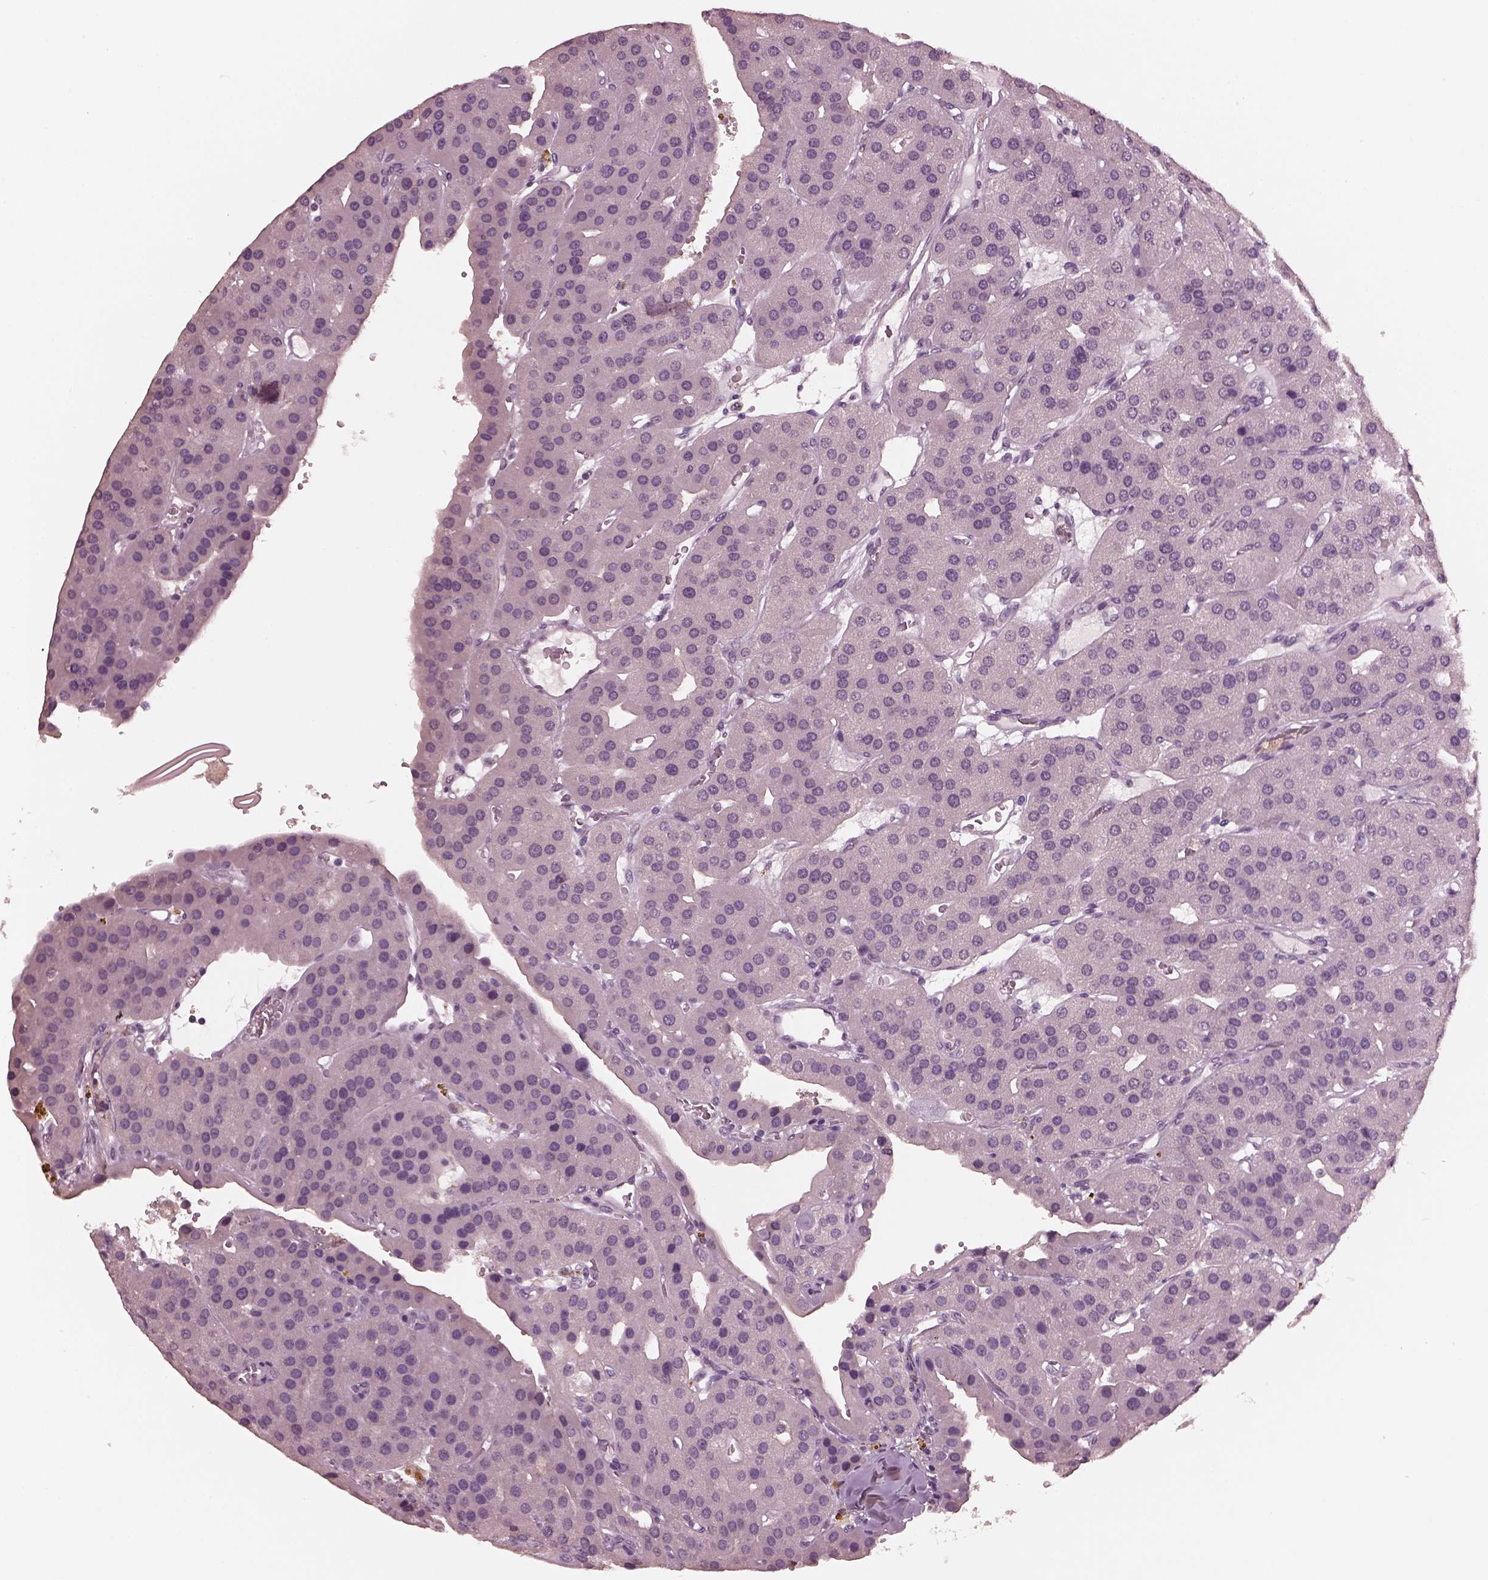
{"staining": {"intensity": "negative", "quantity": "none", "location": "none"}, "tissue": "parathyroid gland", "cell_type": "Glandular cells", "image_type": "normal", "snomed": [{"axis": "morphology", "description": "Normal tissue, NOS"}, {"axis": "morphology", "description": "Adenoma, NOS"}, {"axis": "topography", "description": "Parathyroid gland"}], "caption": "The IHC photomicrograph has no significant staining in glandular cells of parathyroid gland. Brightfield microscopy of immunohistochemistry (IHC) stained with DAB (brown) and hematoxylin (blue), captured at high magnification.", "gene": "TSKS", "patient": {"sex": "female", "age": 86}}